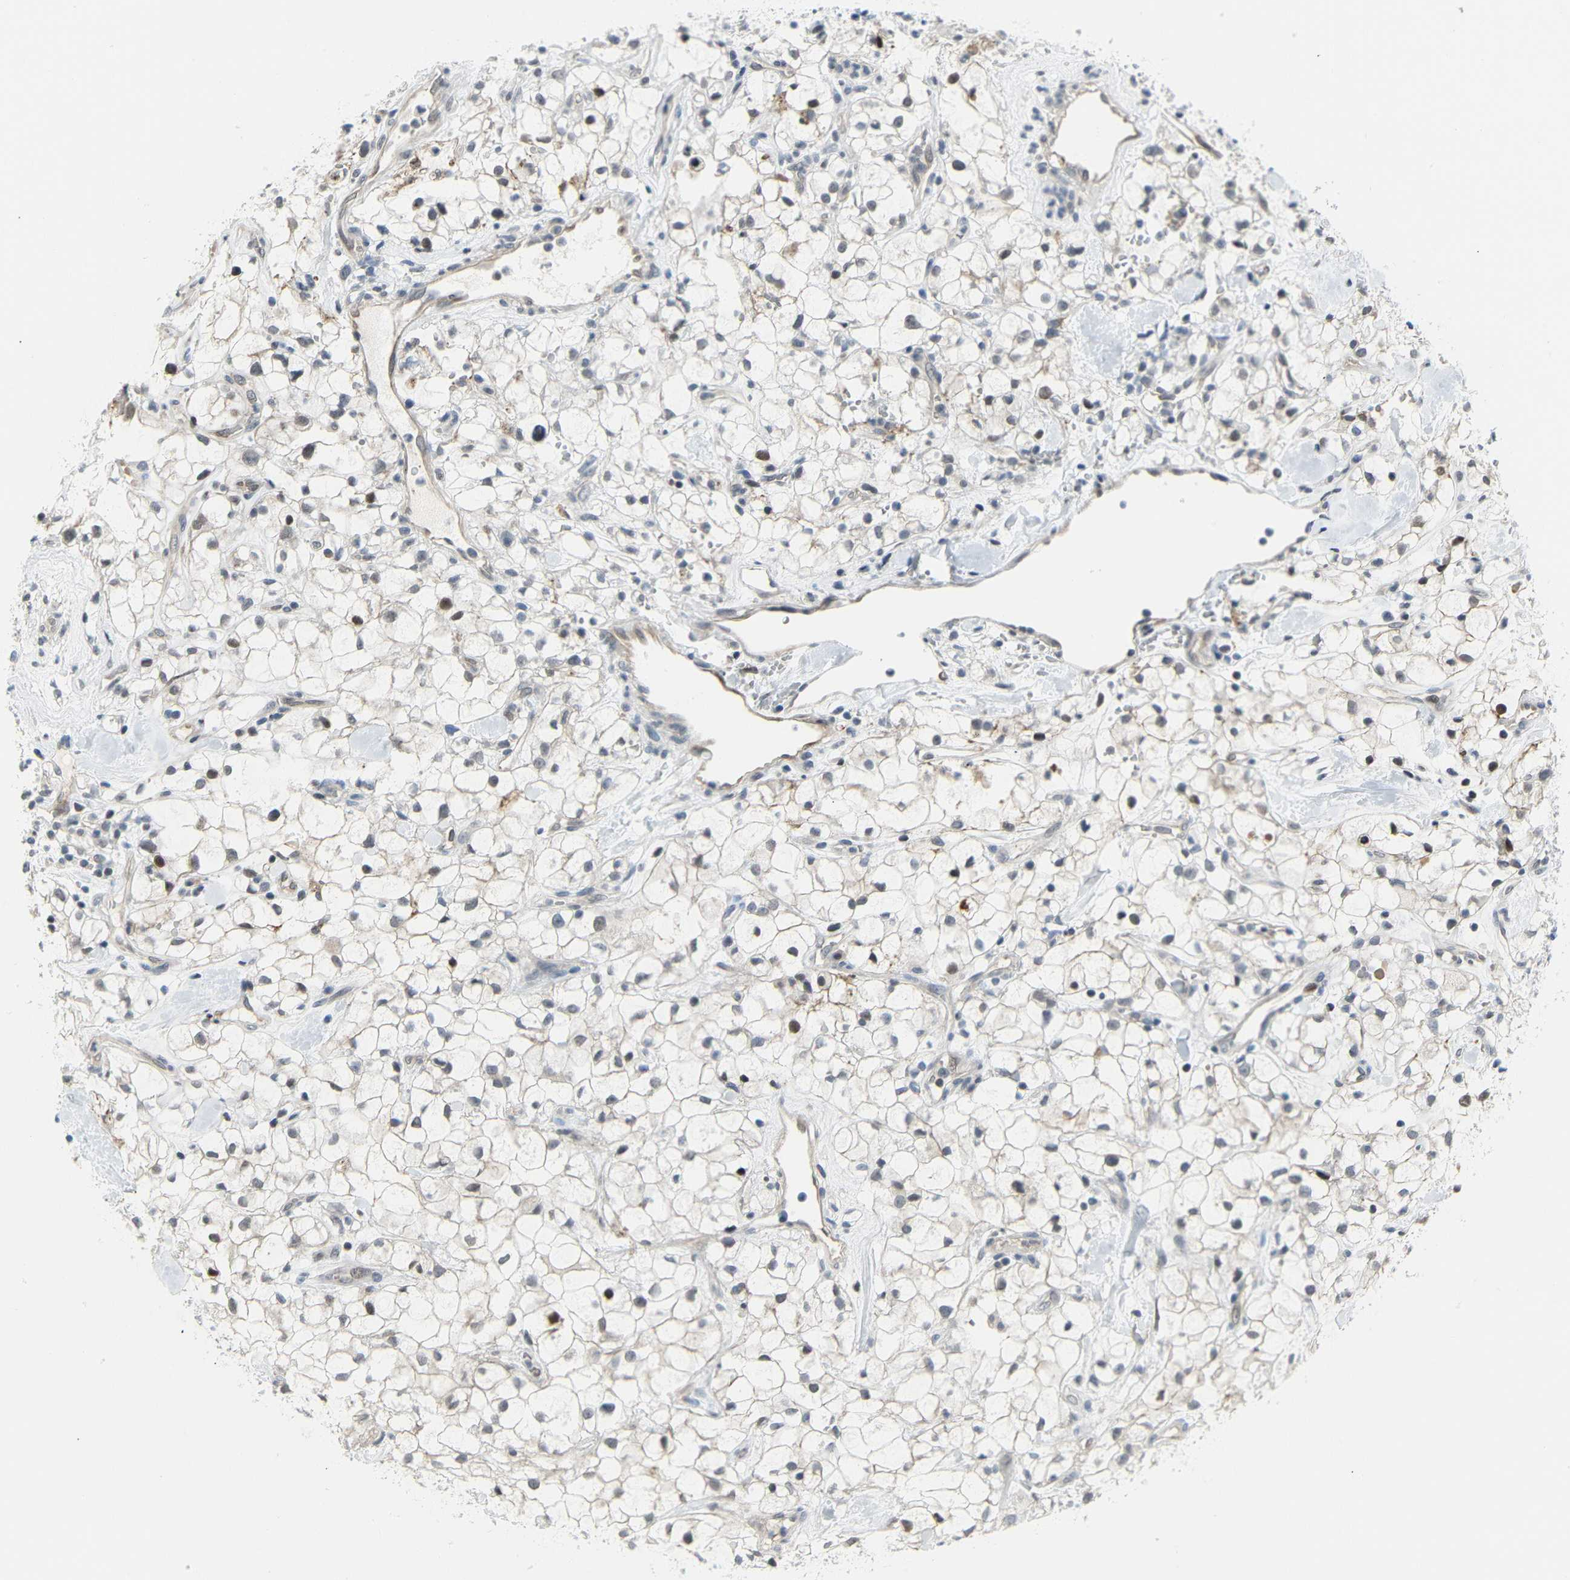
{"staining": {"intensity": "moderate", "quantity": "<25%", "location": "nuclear"}, "tissue": "renal cancer", "cell_type": "Tumor cells", "image_type": "cancer", "snomed": [{"axis": "morphology", "description": "Adenocarcinoma, NOS"}, {"axis": "topography", "description": "Kidney"}], "caption": "Protein staining exhibits moderate nuclear positivity in about <25% of tumor cells in renal adenocarcinoma.", "gene": "IMPG2", "patient": {"sex": "female", "age": 60}}